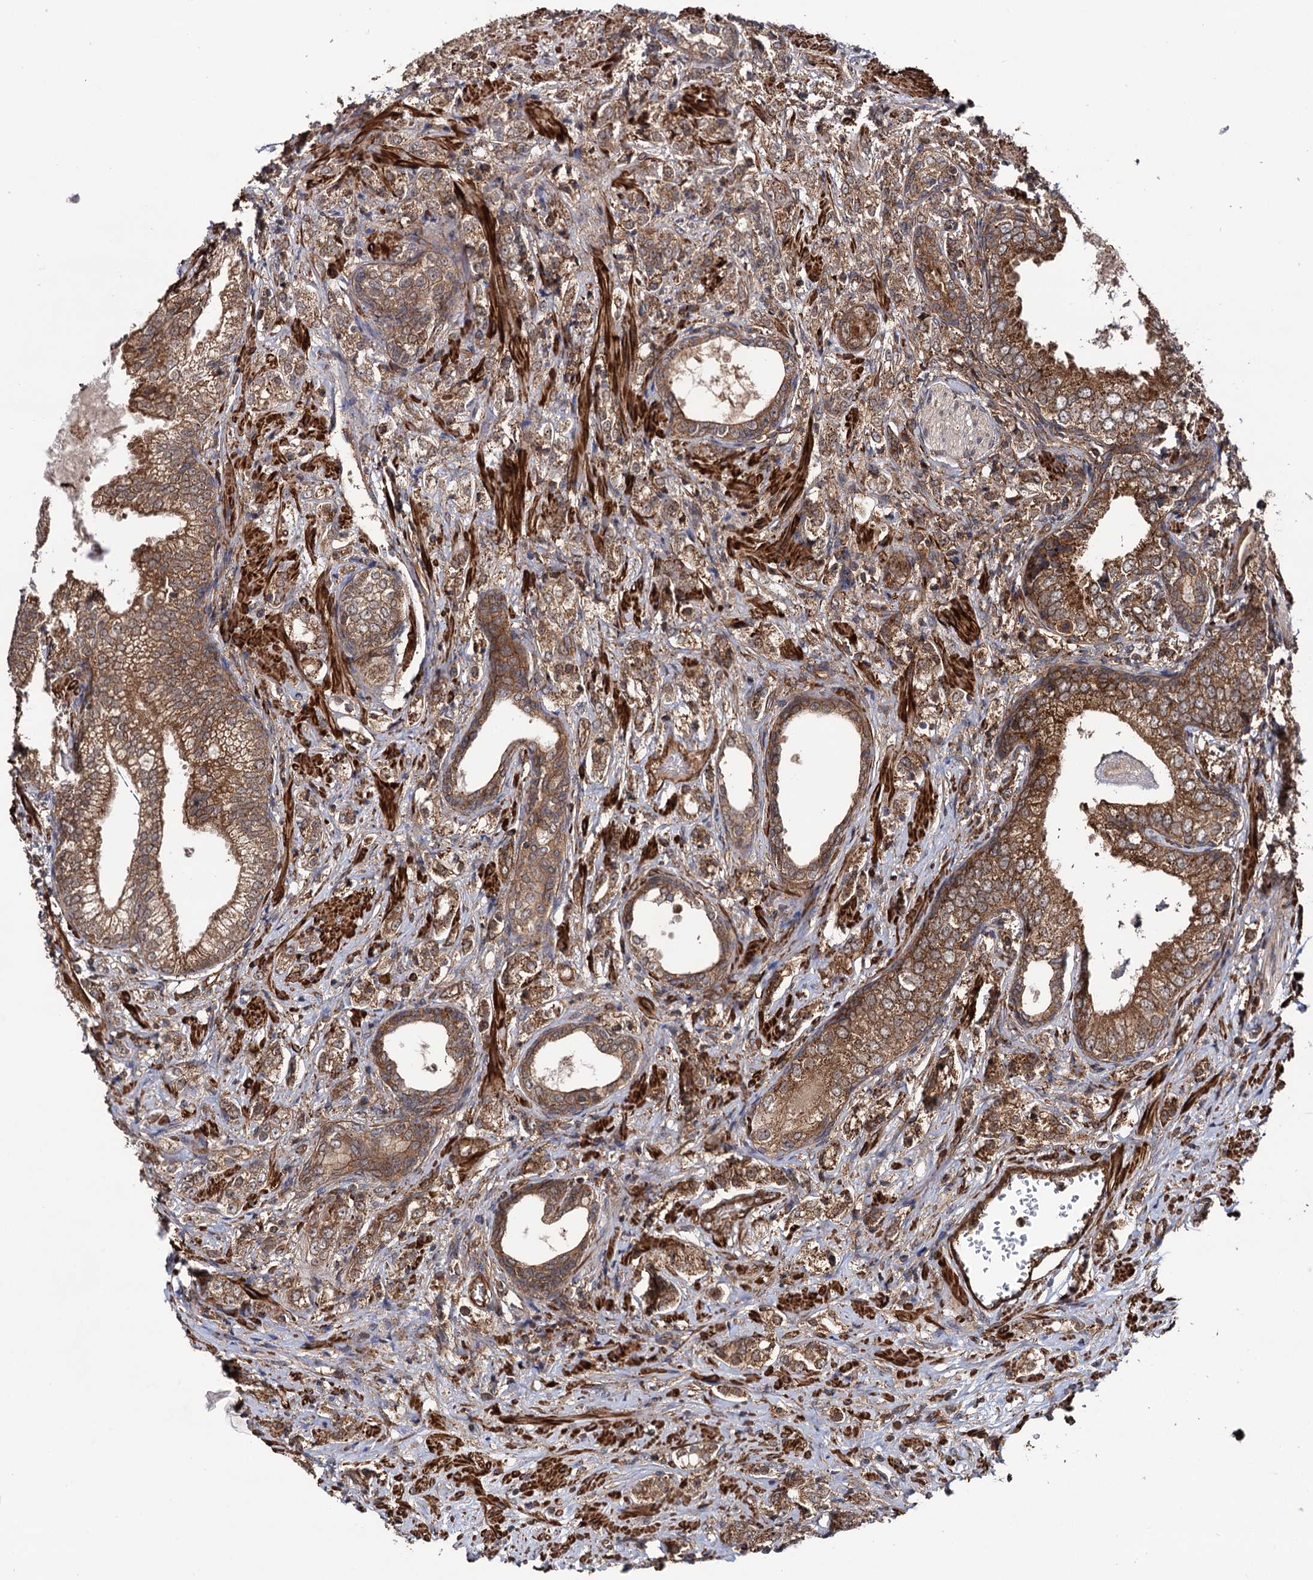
{"staining": {"intensity": "moderate", "quantity": ">75%", "location": "cytoplasmic/membranous"}, "tissue": "prostate cancer", "cell_type": "Tumor cells", "image_type": "cancer", "snomed": [{"axis": "morphology", "description": "Adenocarcinoma, High grade"}, {"axis": "topography", "description": "Prostate"}], "caption": "Protein expression by immunohistochemistry (IHC) displays moderate cytoplasmic/membranous staining in about >75% of tumor cells in prostate high-grade adenocarcinoma.", "gene": "ATP8B4", "patient": {"sex": "male", "age": 69}}